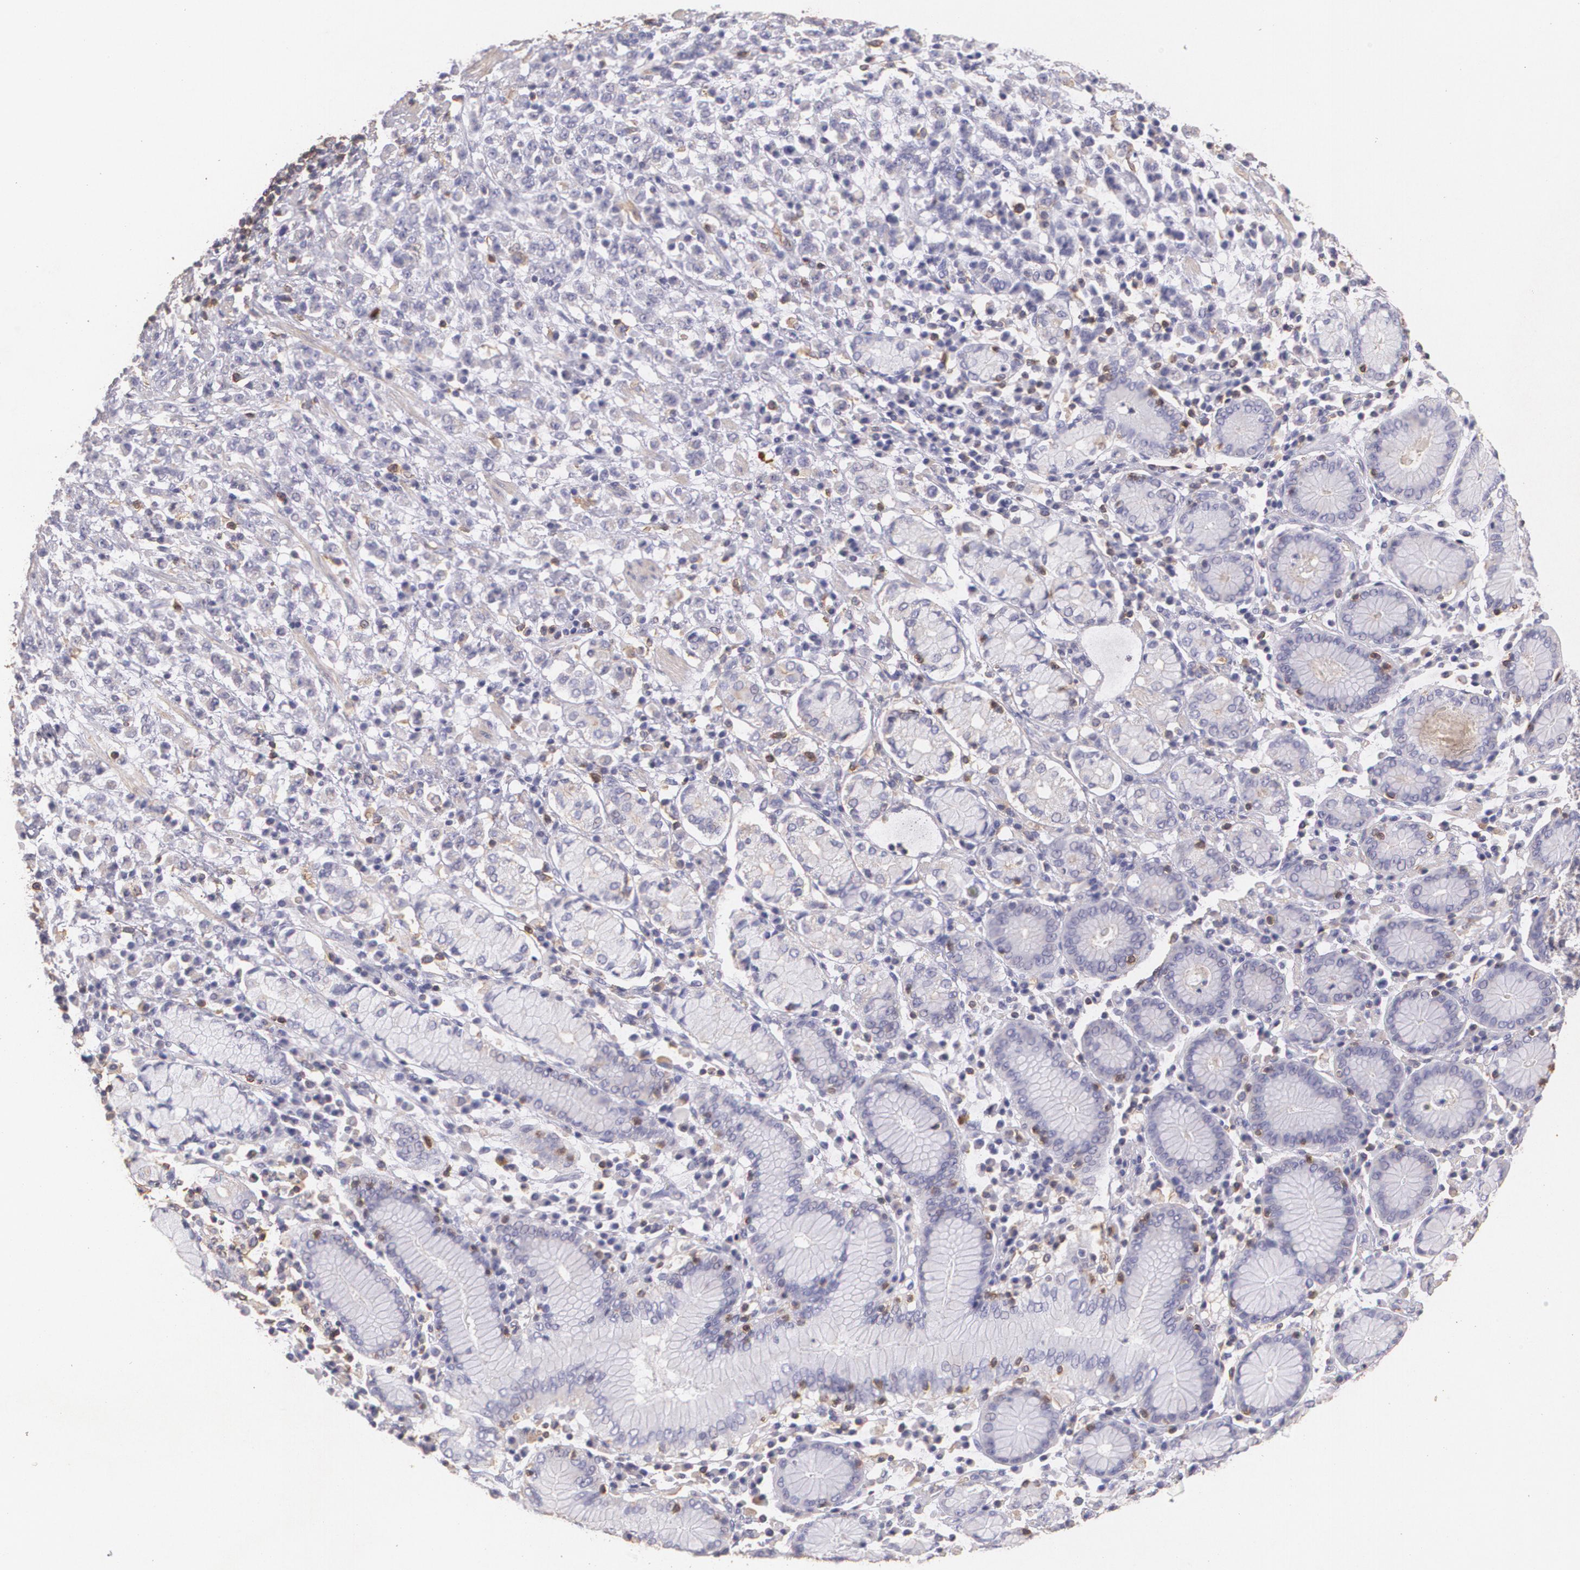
{"staining": {"intensity": "negative", "quantity": "none", "location": "none"}, "tissue": "stomach cancer", "cell_type": "Tumor cells", "image_type": "cancer", "snomed": [{"axis": "morphology", "description": "Adenocarcinoma, NOS"}, {"axis": "topography", "description": "Stomach, lower"}], "caption": "DAB (3,3'-diaminobenzidine) immunohistochemical staining of stomach cancer displays no significant expression in tumor cells.", "gene": "TGFBR1", "patient": {"sex": "male", "age": 88}}